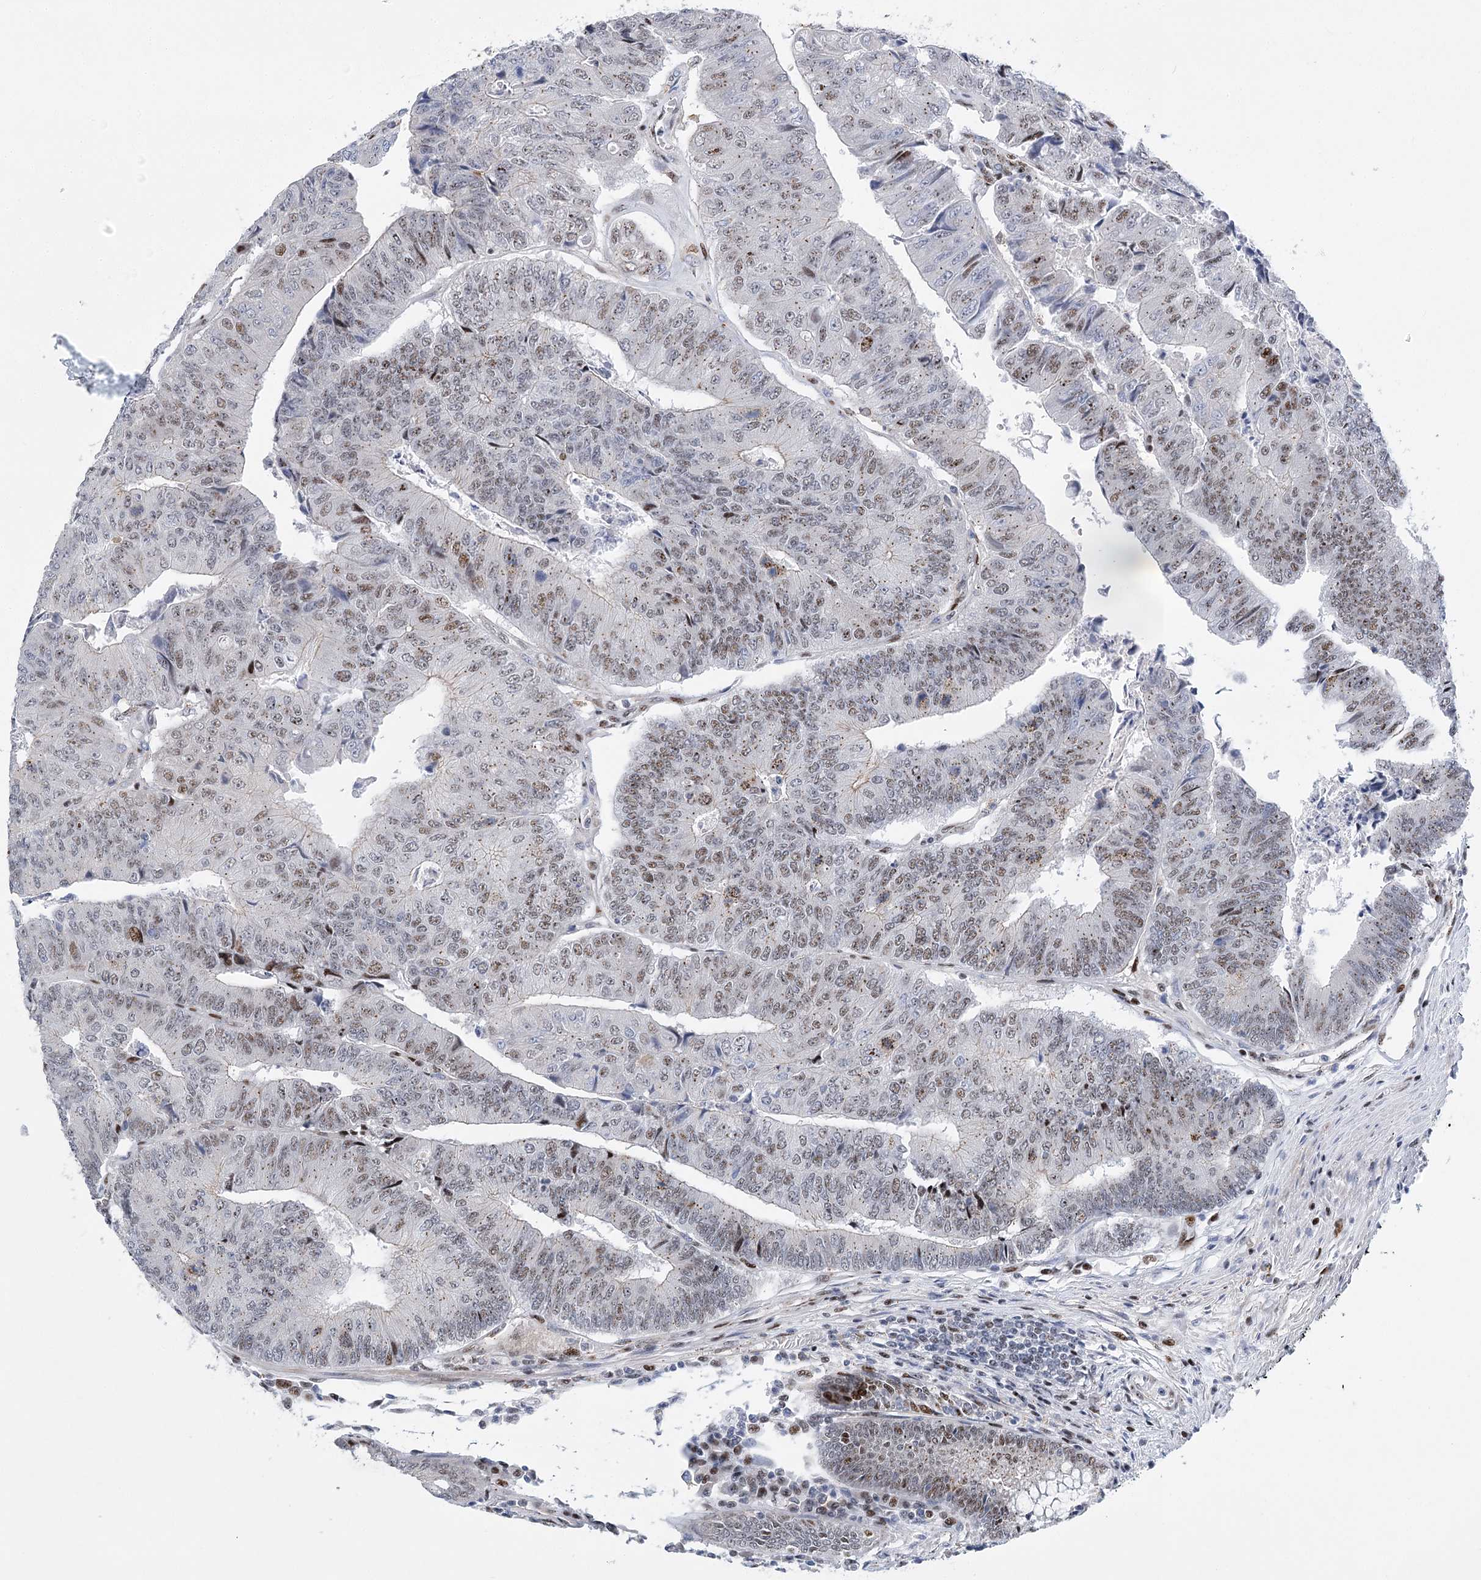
{"staining": {"intensity": "moderate", "quantity": "25%-75%", "location": "nuclear"}, "tissue": "colorectal cancer", "cell_type": "Tumor cells", "image_type": "cancer", "snomed": [{"axis": "morphology", "description": "Adenocarcinoma, NOS"}, {"axis": "topography", "description": "Colon"}], "caption": "Colorectal adenocarcinoma stained with a brown dye exhibits moderate nuclear positive expression in approximately 25%-75% of tumor cells.", "gene": "CAMTA1", "patient": {"sex": "female", "age": 67}}